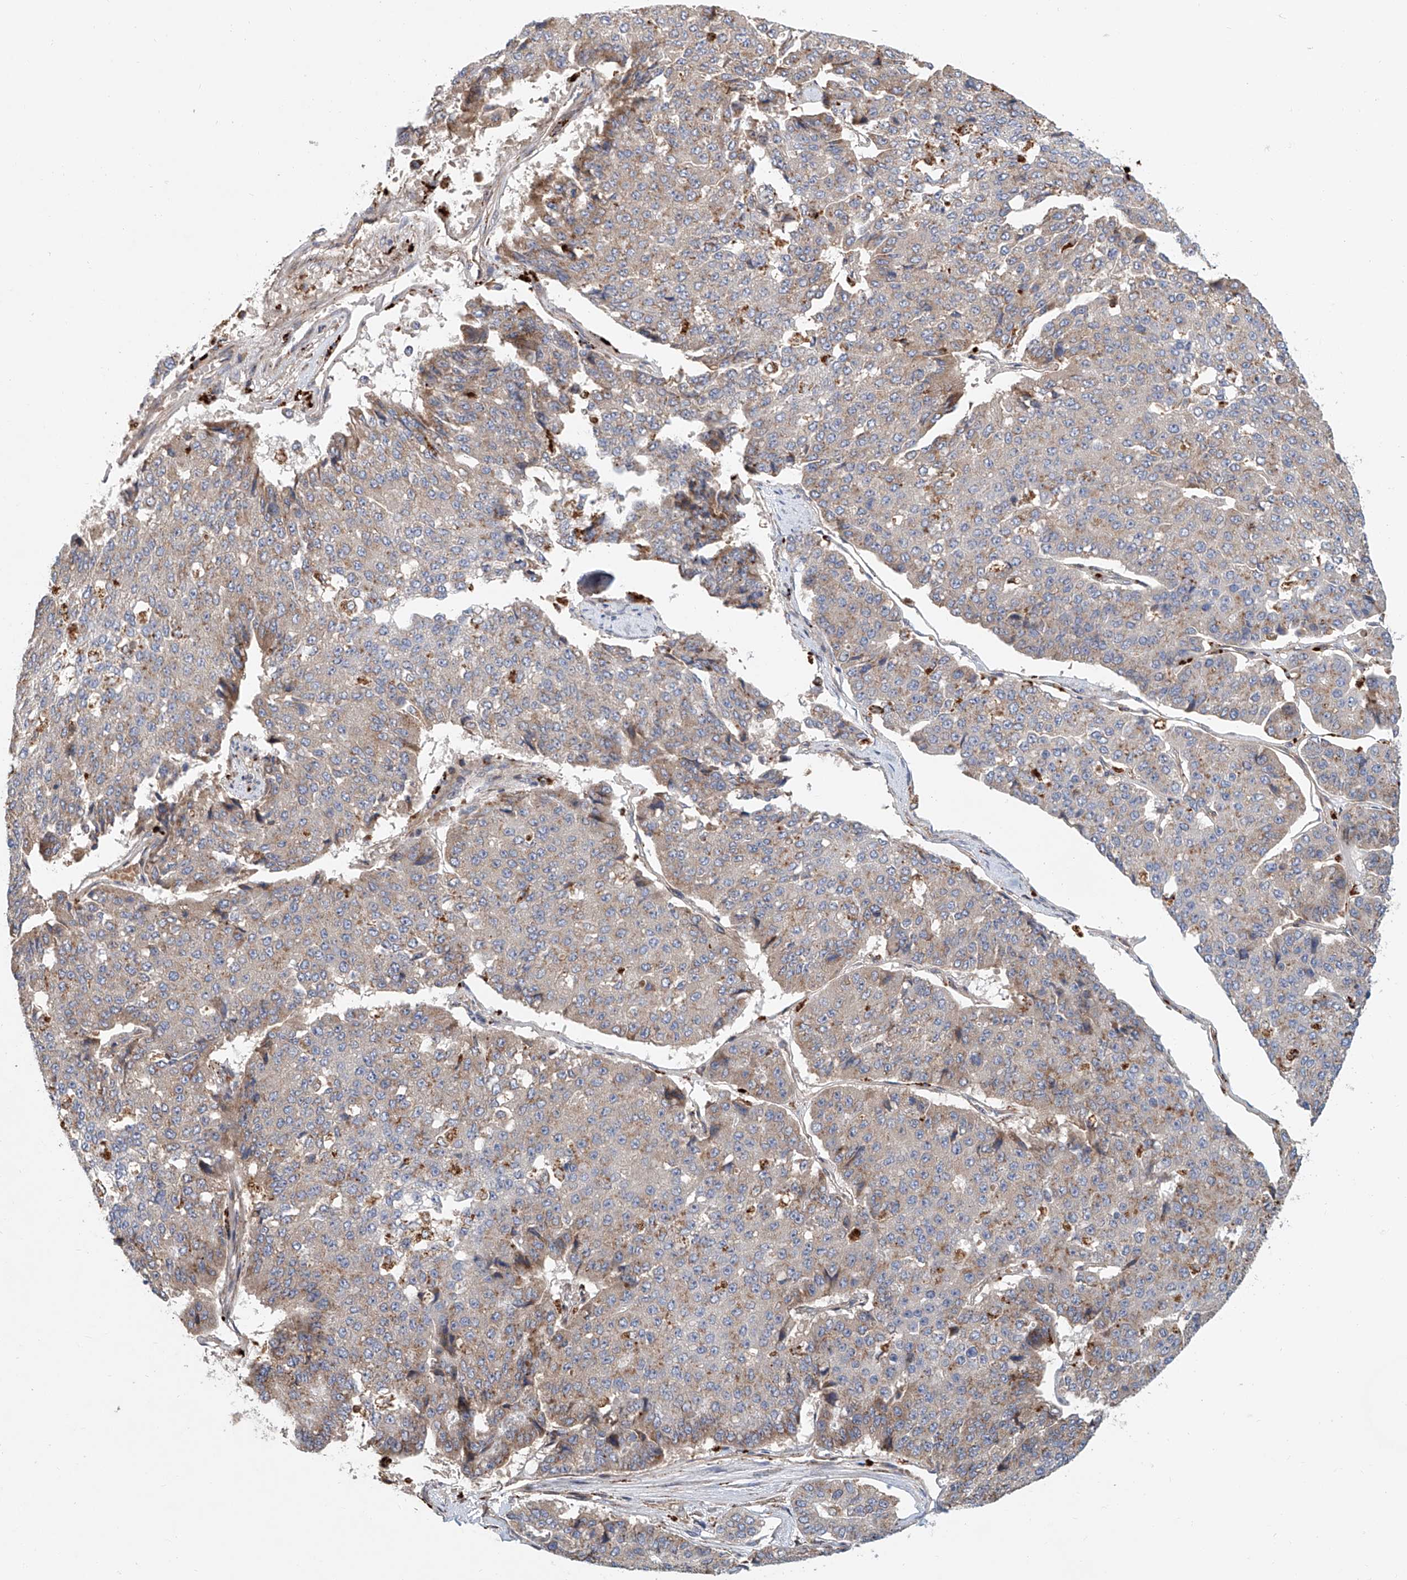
{"staining": {"intensity": "weak", "quantity": "<25%", "location": "cytoplasmic/membranous"}, "tissue": "pancreatic cancer", "cell_type": "Tumor cells", "image_type": "cancer", "snomed": [{"axis": "morphology", "description": "Adenocarcinoma, NOS"}, {"axis": "topography", "description": "Pancreas"}], "caption": "Immunohistochemistry photomicrograph of human adenocarcinoma (pancreatic) stained for a protein (brown), which displays no staining in tumor cells. (DAB immunohistochemistry with hematoxylin counter stain).", "gene": "HGSNAT", "patient": {"sex": "male", "age": 50}}